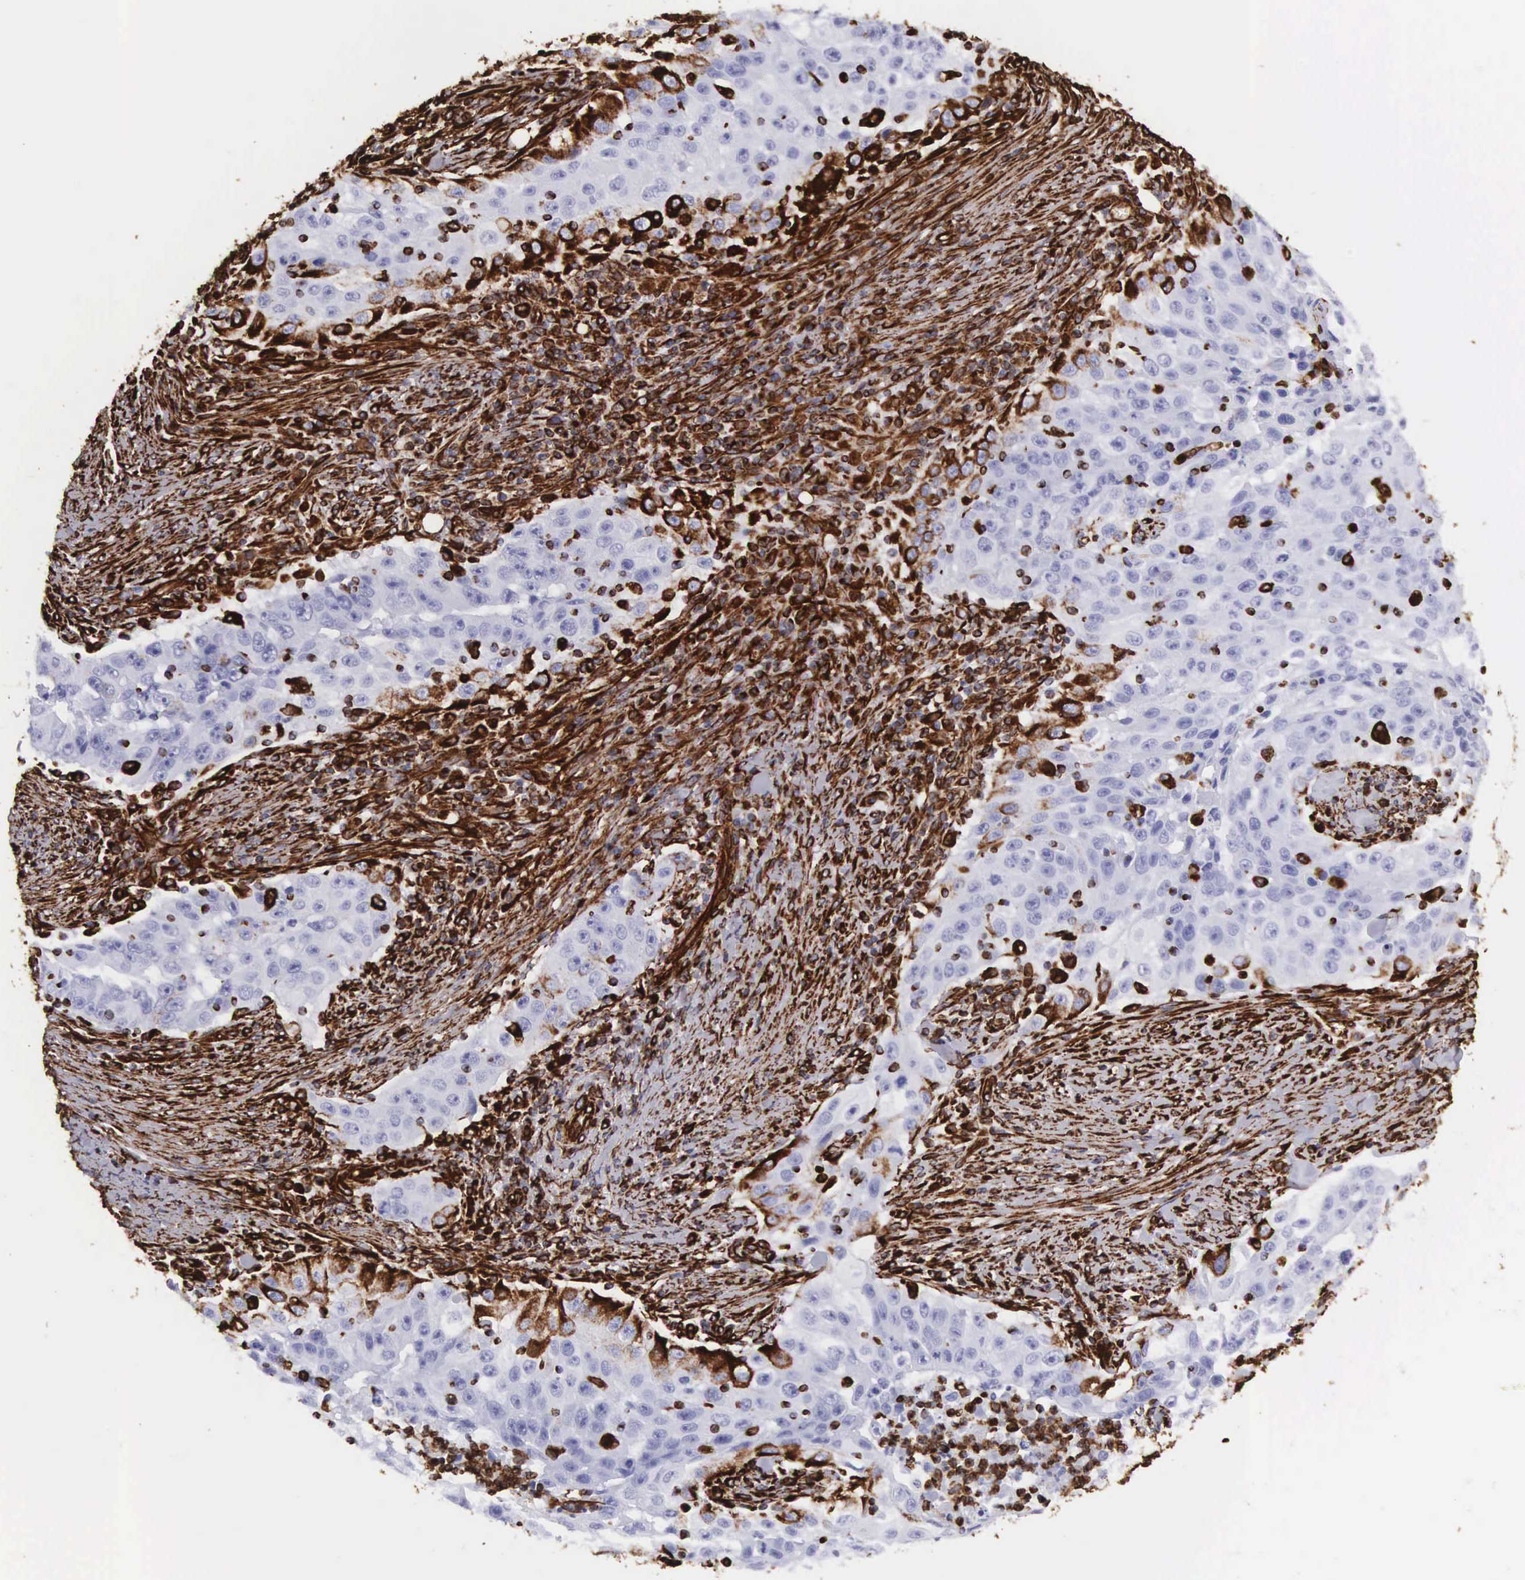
{"staining": {"intensity": "strong", "quantity": "<25%", "location": "cytoplasmic/membranous"}, "tissue": "lung cancer", "cell_type": "Tumor cells", "image_type": "cancer", "snomed": [{"axis": "morphology", "description": "Squamous cell carcinoma, NOS"}, {"axis": "topography", "description": "Lung"}], "caption": "Immunohistochemical staining of lung cancer (squamous cell carcinoma) demonstrates medium levels of strong cytoplasmic/membranous positivity in about <25% of tumor cells. (Brightfield microscopy of DAB IHC at high magnification).", "gene": "VIM", "patient": {"sex": "male", "age": 64}}